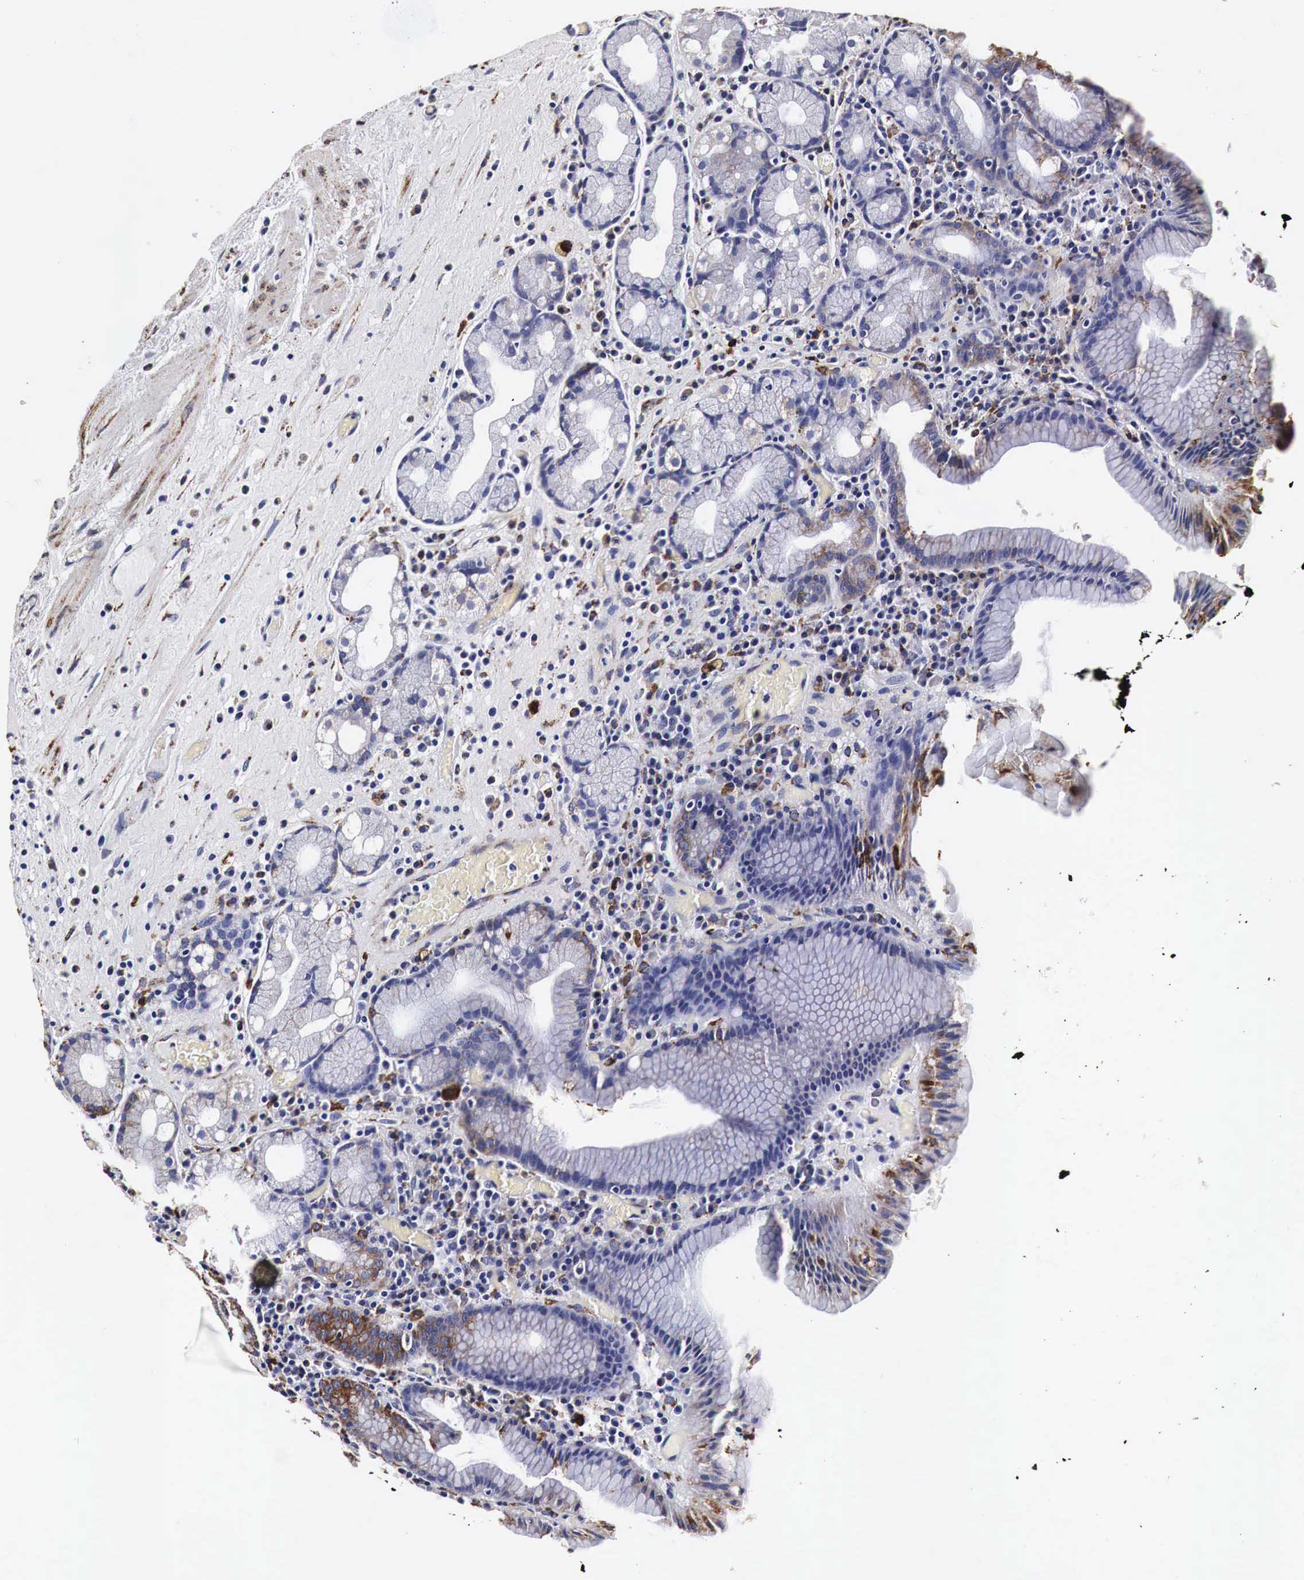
{"staining": {"intensity": "strong", "quantity": "25%-75%", "location": "cytoplasmic/membranous"}, "tissue": "stomach", "cell_type": "Glandular cells", "image_type": "normal", "snomed": [{"axis": "morphology", "description": "Normal tissue, NOS"}, {"axis": "topography", "description": "Stomach, lower"}, {"axis": "topography", "description": "Duodenum"}], "caption": "Immunohistochemistry (IHC) (DAB (3,3'-diaminobenzidine)) staining of unremarkable human stomach exhibits strong cytoplasmic/membranous protein staining in about 25%-75% of glandular cells. The staining is performed using DAB (3,3'-diaminobenzidine) brown chromogen to label protein expression. The nuclei are counter-stained blue using hematoxylin.", "gene": "CKAP4", "patient": {"sex": "male", "age": 84}}